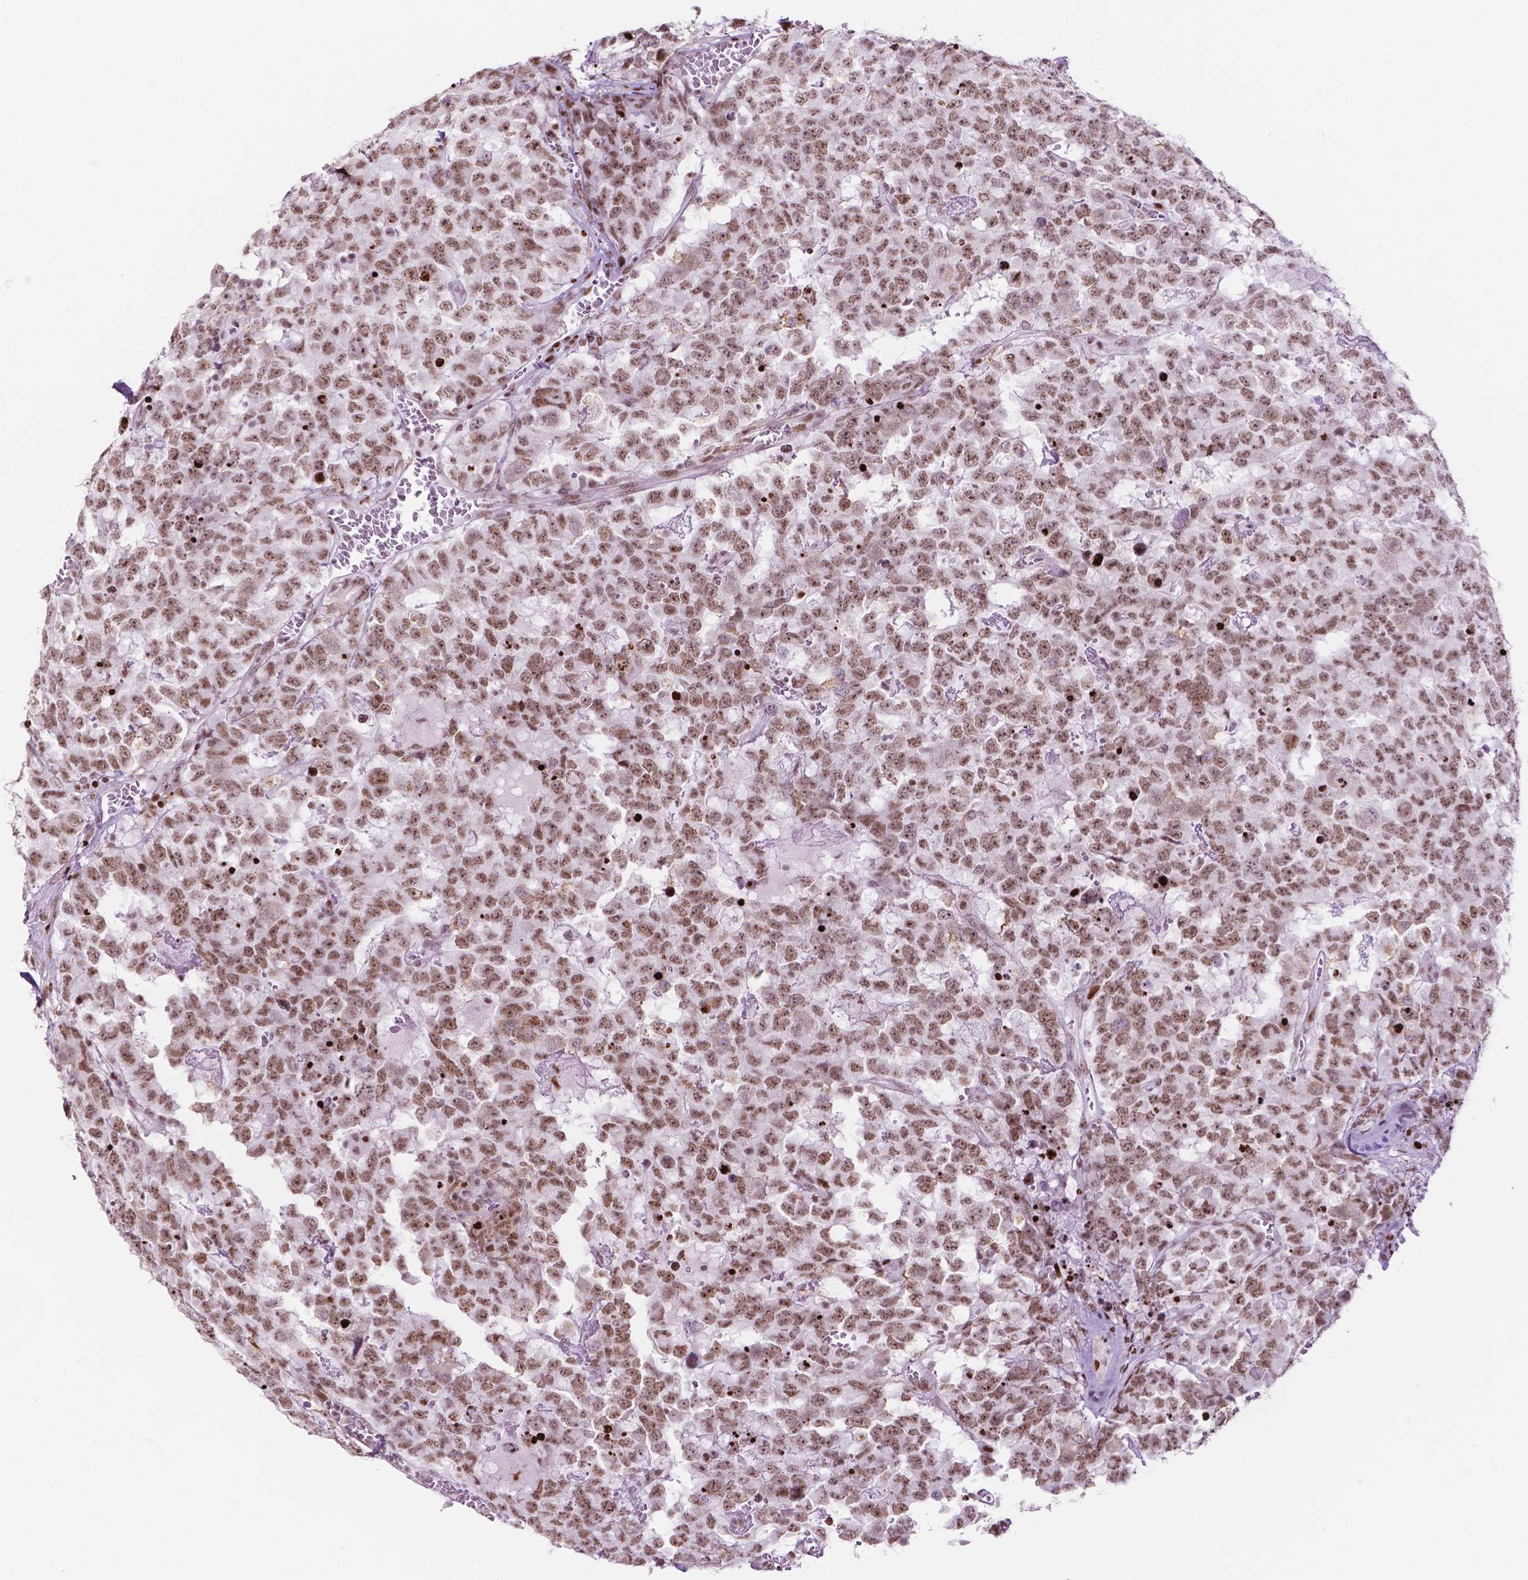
{"staining": {"intensity": "moderate", "quantity": ">75%", "location": "nuclear"}, "tissue": "testis cancer", "cell_type": "Tumor cells", "image_type": "cancer", "snomed": [{"axis": "morphology", "description": "Carcinoma, Embryonal, NOS"}, {"axis": "topography", "description": "Testis"}], "caption": "Immunohistochemical staining of human testis cancer (embryonal carcinoma) shows moderate nuclear protein staining in approximately >75% of tumor cells. (brown staining indicates protein expression, while blue staining denotes nuclei).", "gene": "TMEM250", "patient": {"sex": "male", "age": 23}}